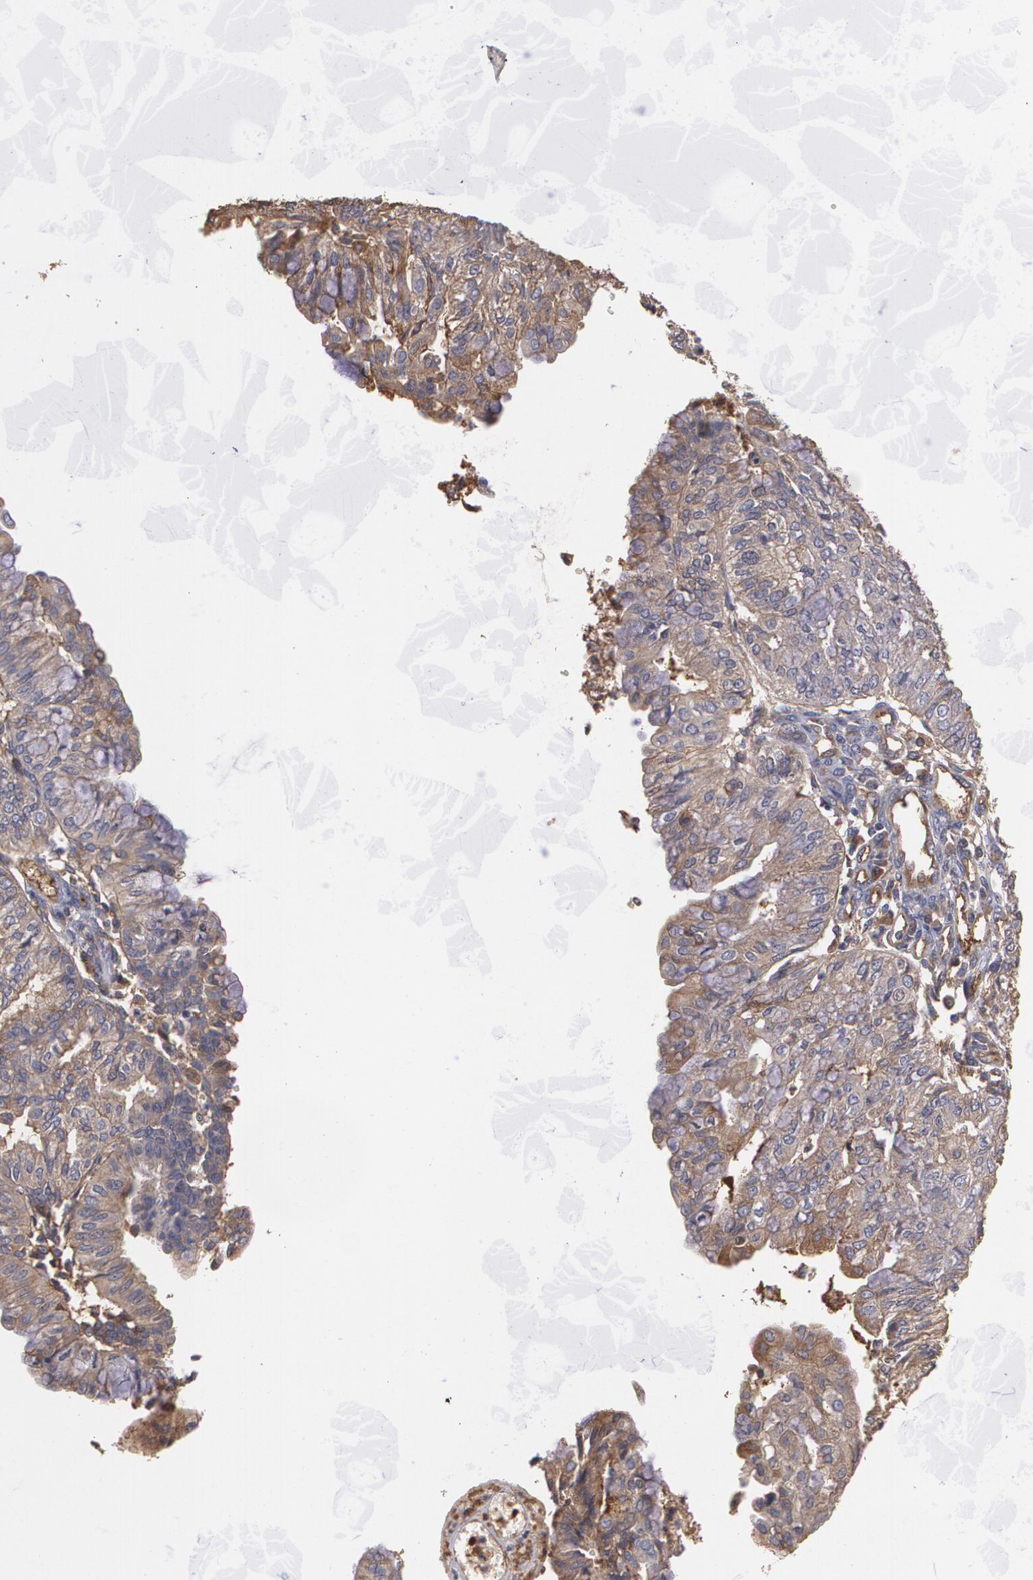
{"staining": {"intensity": "moderate", "quantity": ">75%", "location": "cytoplasmic/membranous"}, "tissue": "endometrial cancer", "cell_type": "Tumor cells", "image_type": "cancer", "snomed": [{"axis": "morphology", "description": "Adenocarcinoma, NOS"}, {"axis": "topography", "description": "Endometrium"}], "caption": "IHC of endometrial cancer (adenocarcinoma) reveals medium levels of moderate cytoplasmic/membranous expression in approximately >75% of tumor cells. IHC stains the protein in brown and the nuclei are stained blue.", "gene": "PON1", "patient": {"sex": "female", "age": 59}}